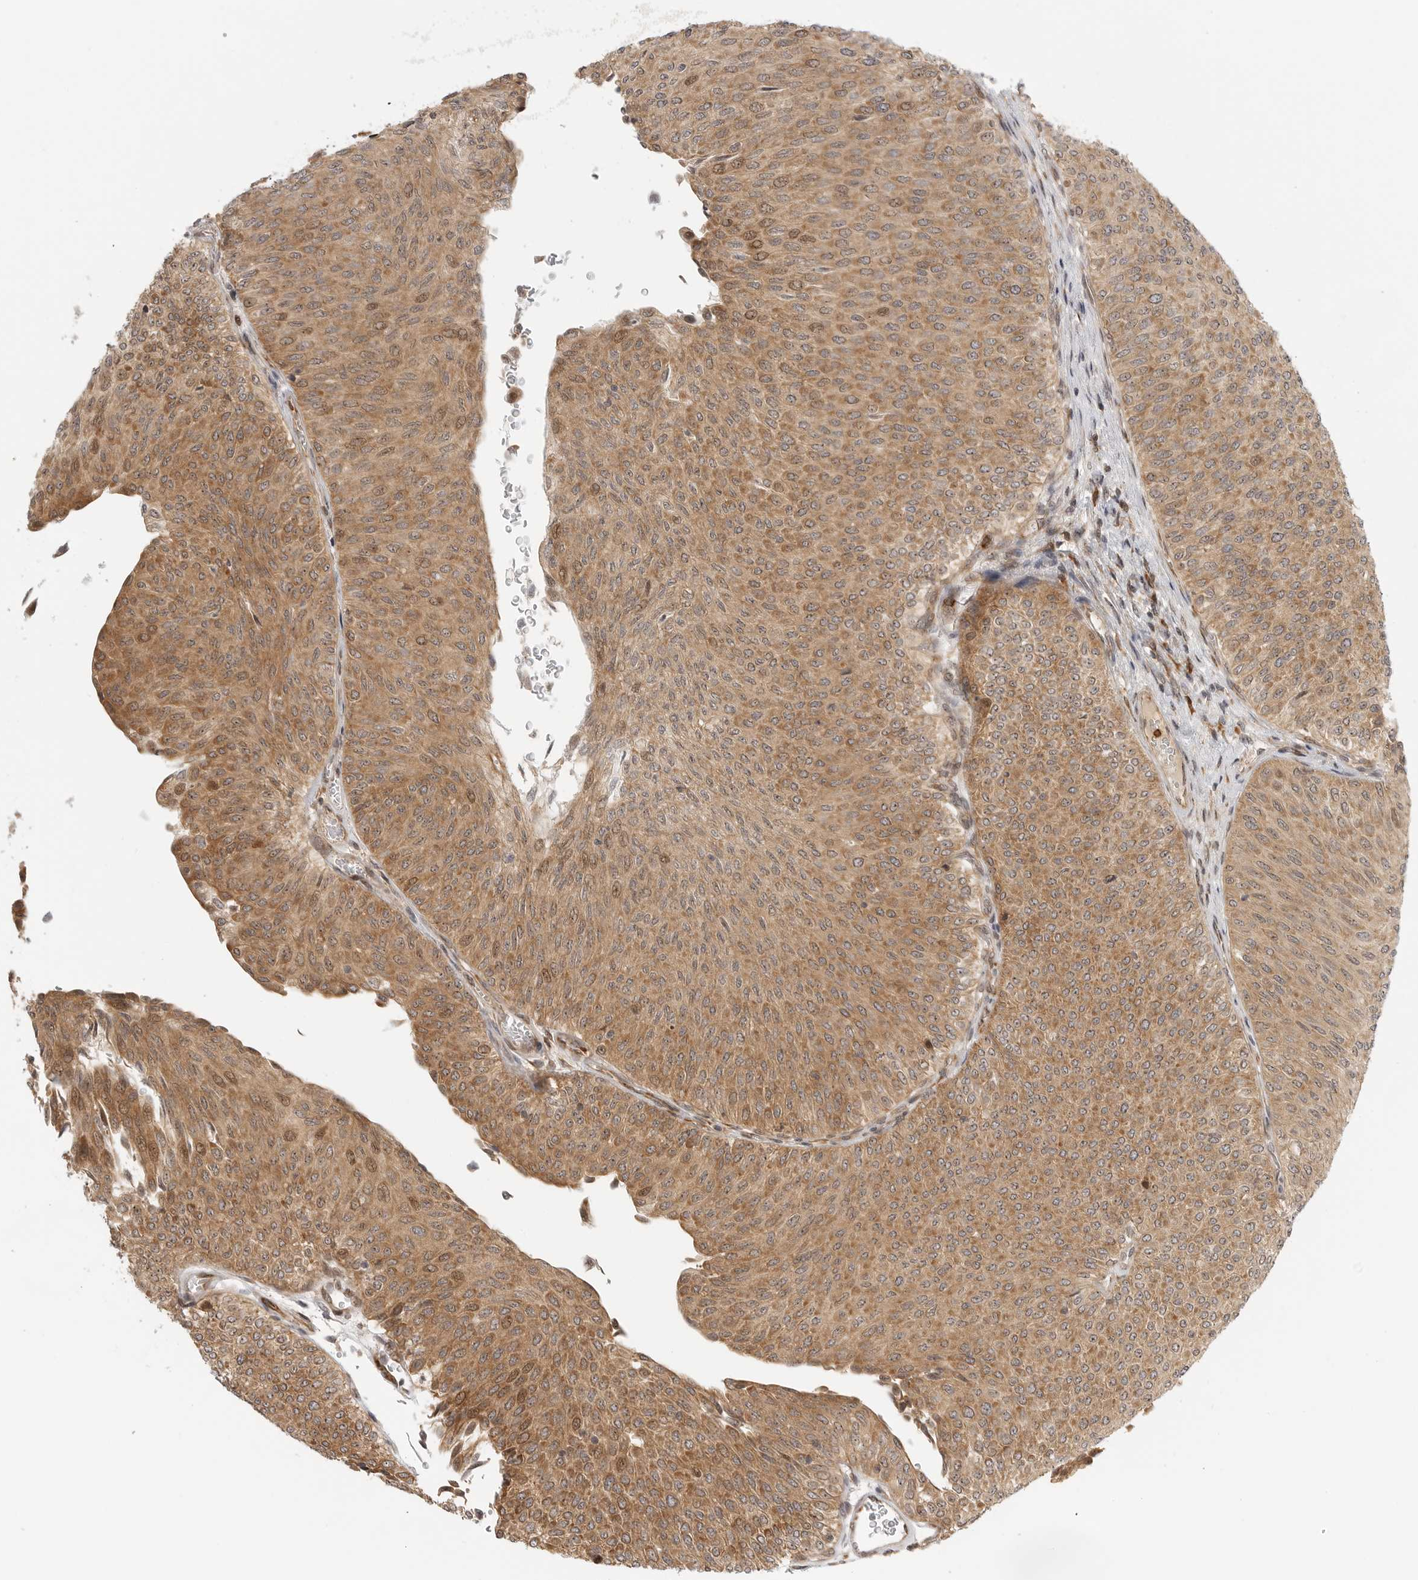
{"staining": {"intensity": "moderate", "quantity": ">75%", "location": "cytoplasmic/membranous"}, "tissue": "urothelial cancer", "cell_type": "Tumor cells", "image_type": "cancer", "snomed": [{"axis": "morphology", "description": "Urothelial carcinoma, Low grade"}, {"axis": "topography", "description": "Urinary bladder"}], "caption": "There is medium levels of moderate cytoplasmic/membranous positivity in tumor cells of urothelial carcinoma (low-grade), as demonstrated by immunohistochemical staining (brown color).", "gene": "DSCC1", "patient": {"sex": "male", "age": 78}}